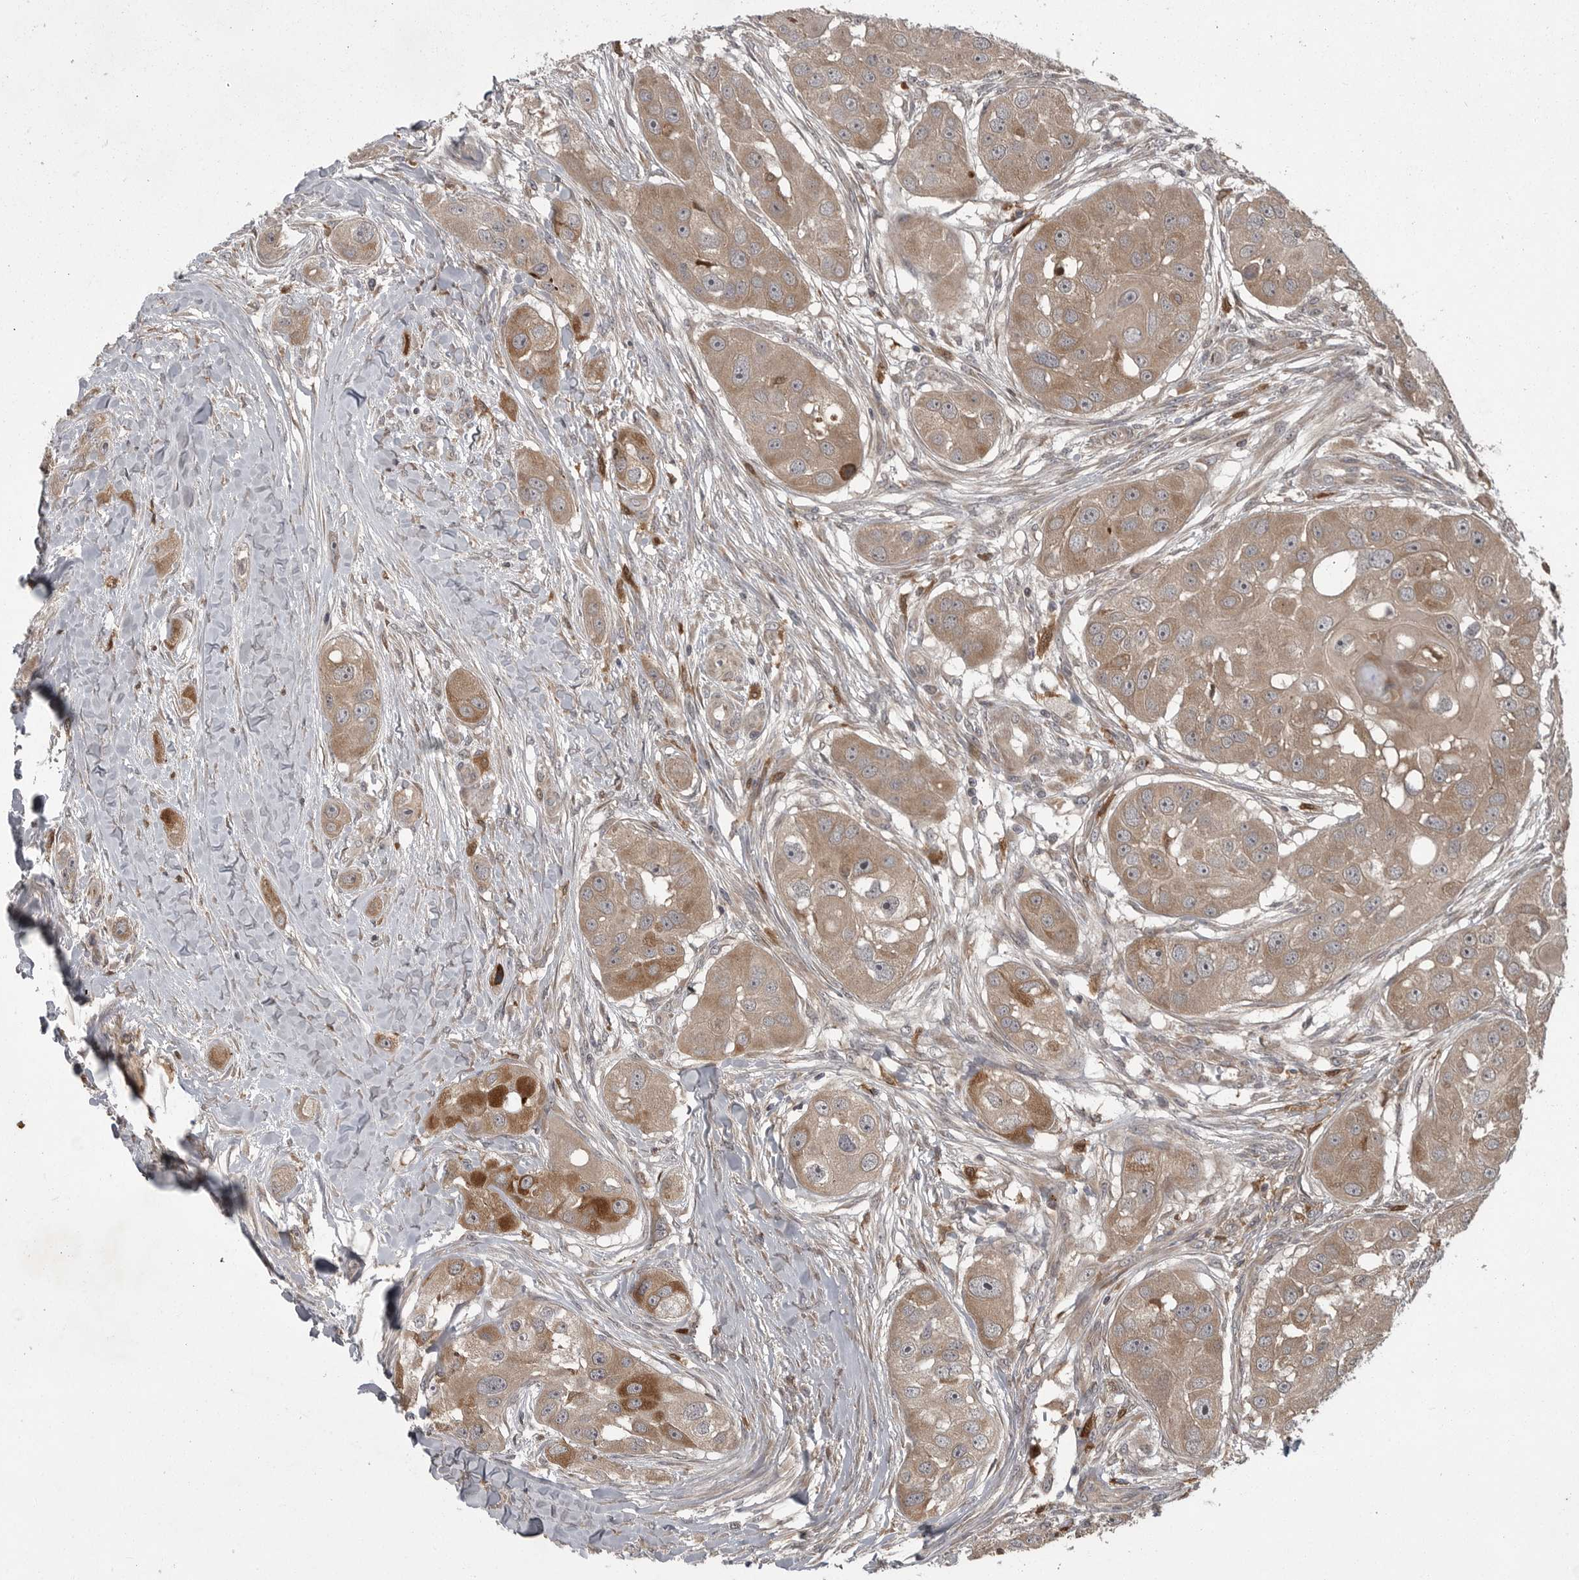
{"staining": {"intensity": "weak", "quantity": "25%-75%", "location": "cytoplasmic/membranous"}, "tissue": "head and neck cancer", "cell_type": "Tumor cells", "image_type": "cancer", "snomed": [{"axis": "morphology", "description": "Normal tissue, NOS"}, {"axis": "morphology", "description": "Squamous cell carcinoma, NOS"}, {"axis": "topography", "description": "Skeletal muscle"}, {"axis": "topography", "description": "Head-Neck"}], "caption": "Weak cytoplasmic/membranous positivity is identified in about 25%-75% of tumor cells in squamous cell carcinoma (head and neck). (IHC, brightfield microscopy, high magnification).", "gene": "GPR31", "patient": {"sex": "male", "age": 51}}